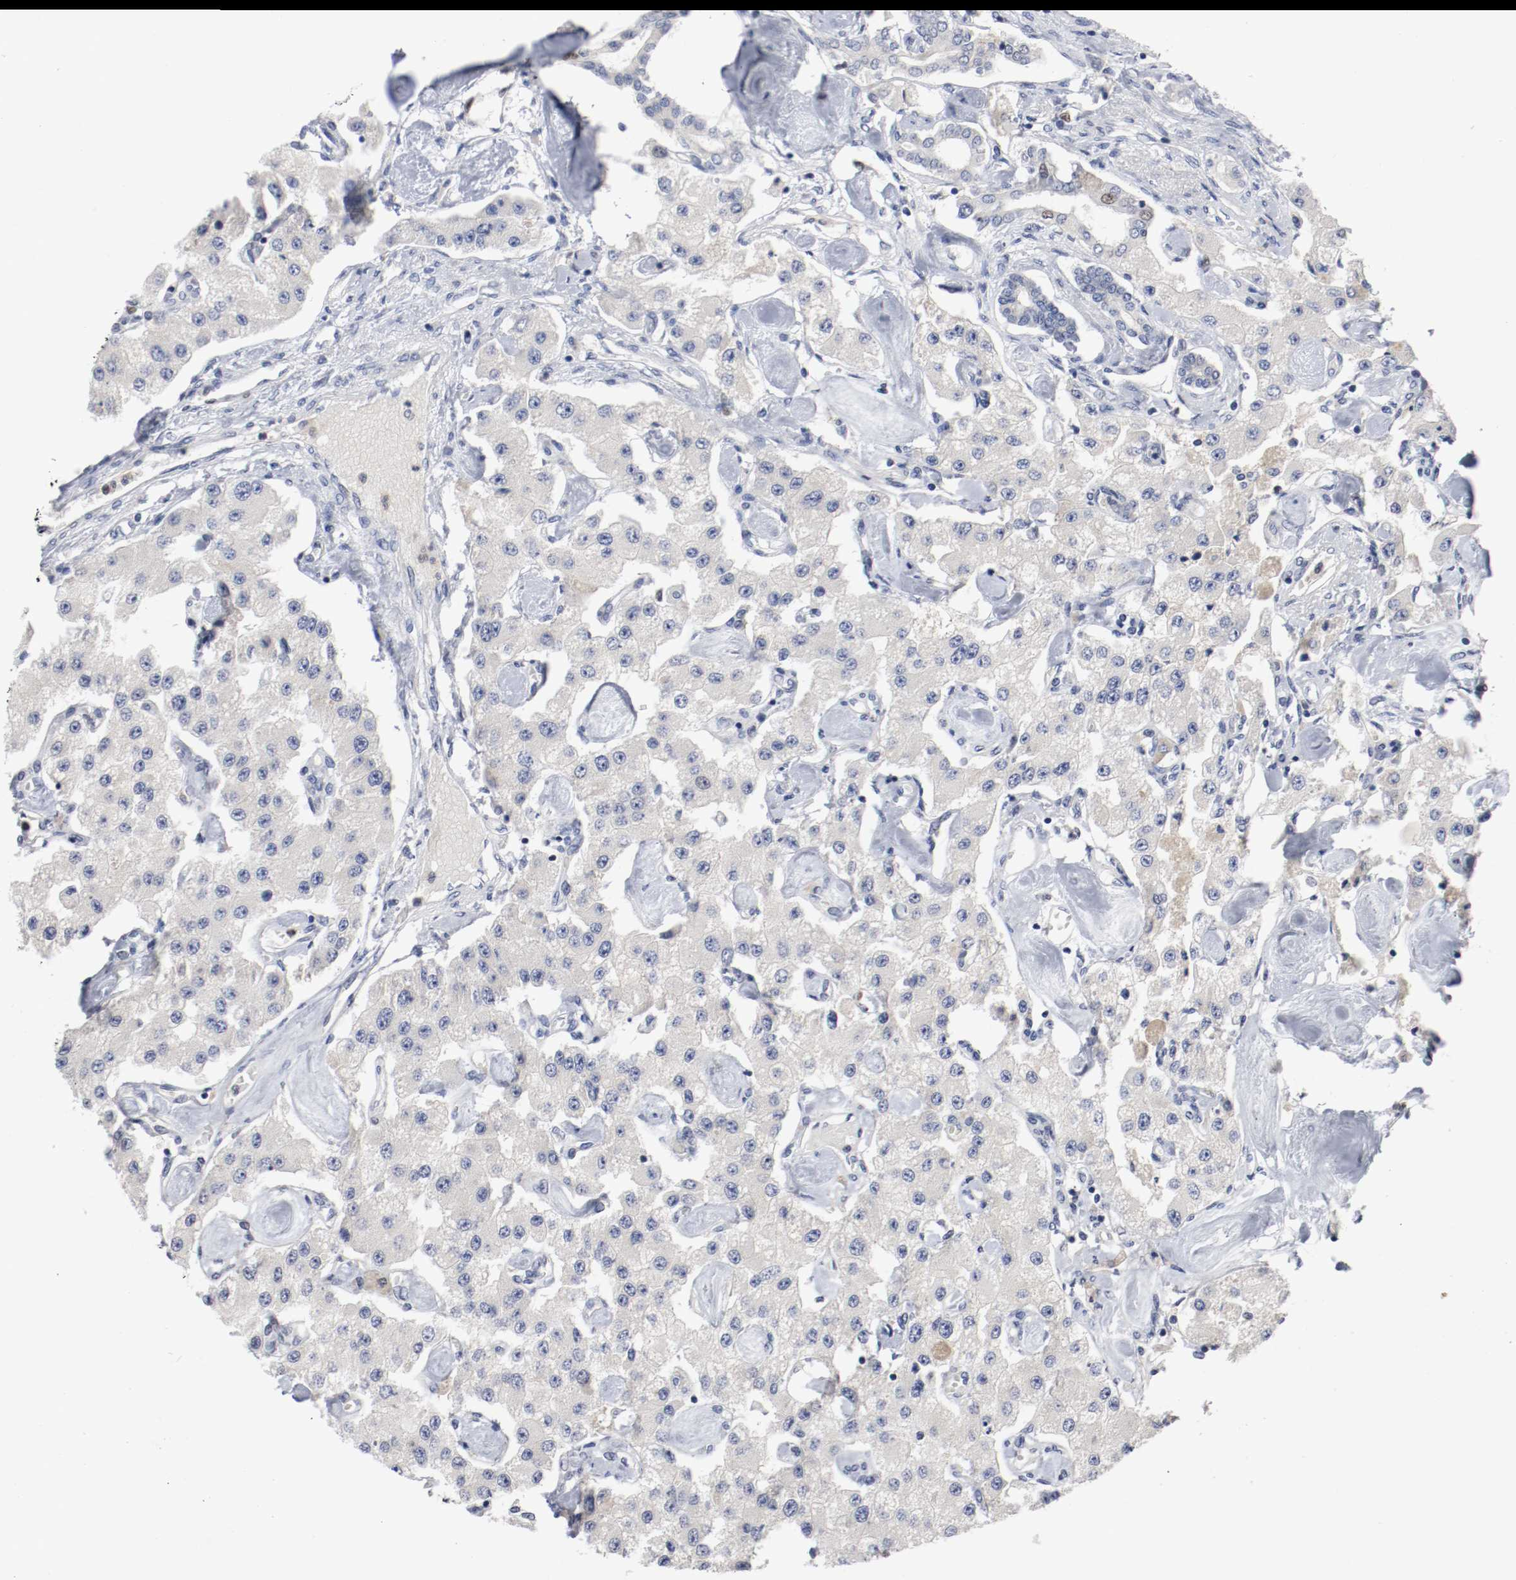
{"staining": {"intensity": "negative", "quantity": "none", "location": "none"}, "tissue": "carcinoid", "cell_type": "Tumor cells", "image_type": "cancer", "snomed": [{"axis": "morphology", "description": "Carcinoid, malignant, NOS"}, {"axis": "topography", "description": "Pancreas"}], "caption": "Histopathology image shows no significant protein positivity in tumor cells of malignant carcinoid. (DAB IHC visualized using brightfield microscopy, high magnification).", "gene": "MCM6", "patient": {"sex": "male", "age": 41}}